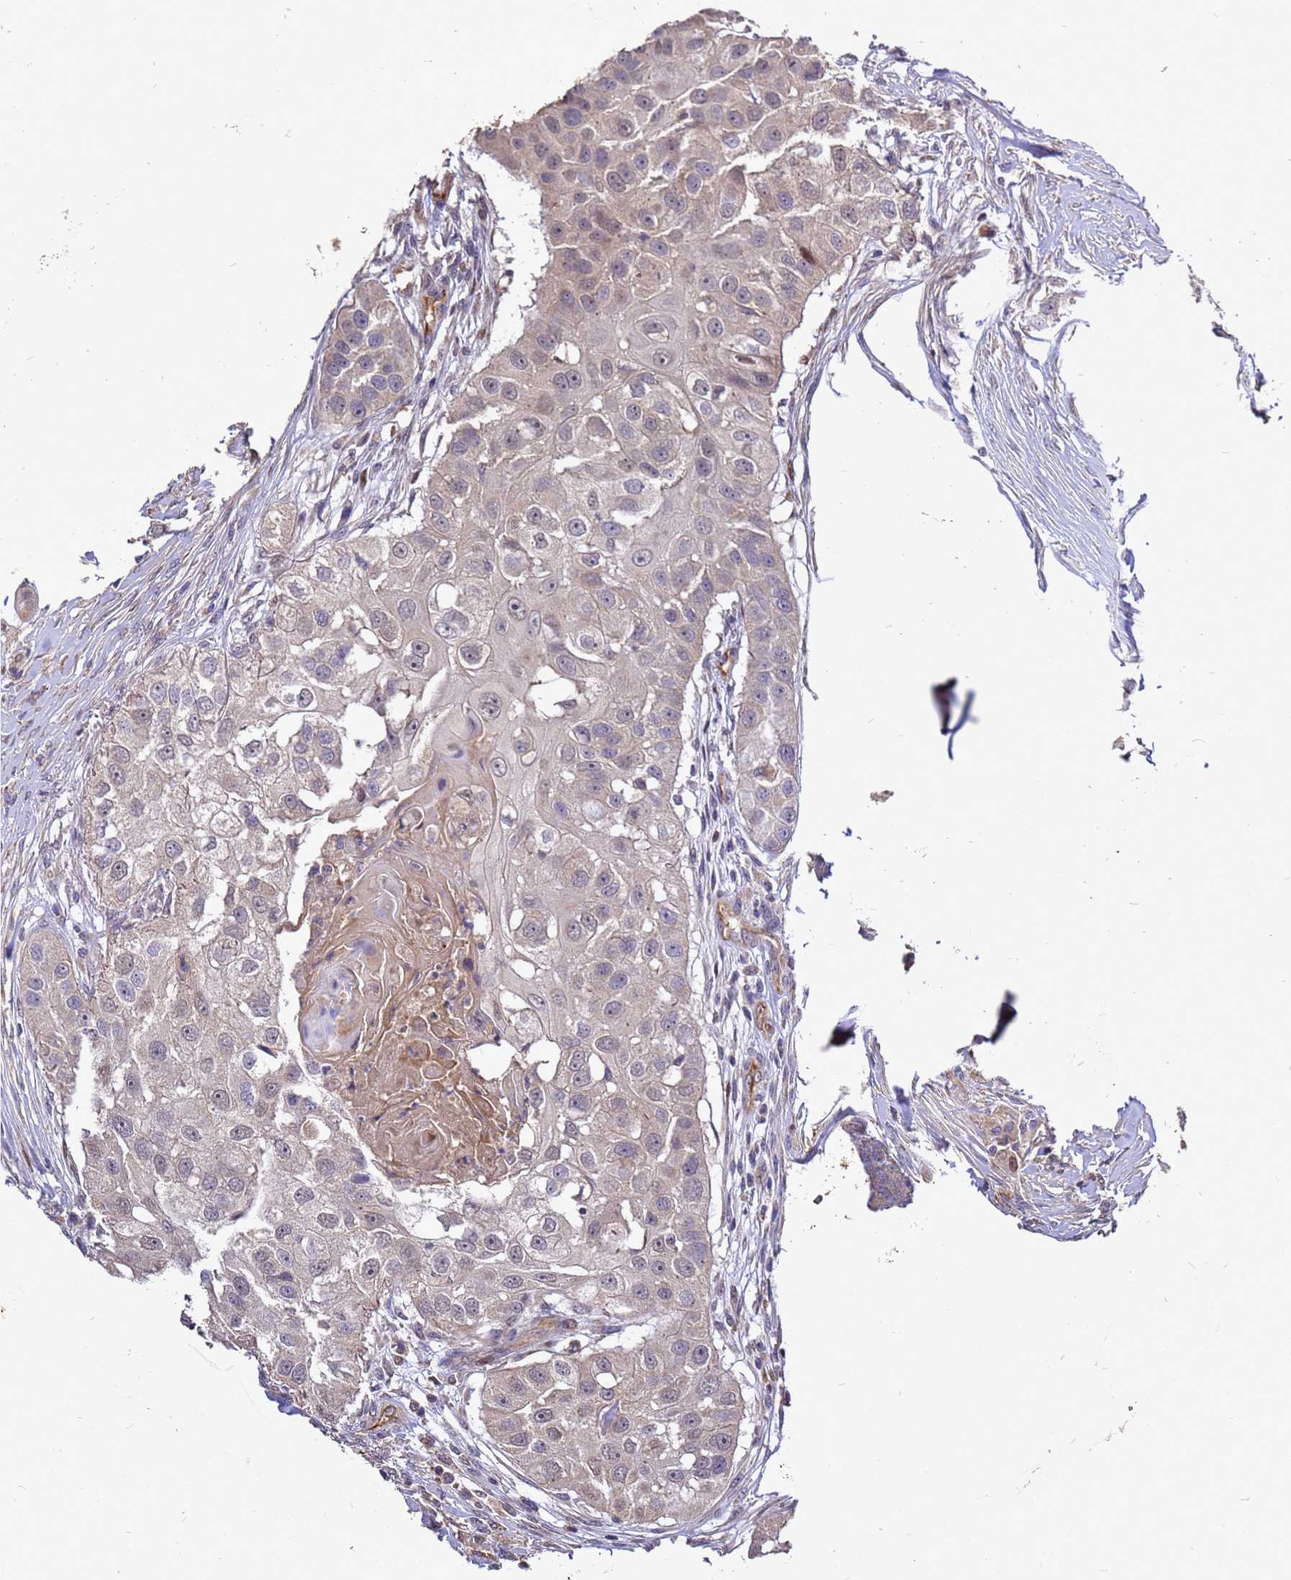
{"staining": {"intensity": "weak", "quantity": "25%-75%", "location": "cytoplasmic/membranous"}, "tissue": "head and neck cancer", "cell_type": "Tumor cells", "image_type": "cancer", "snomed": [{"axis": "morphology", "description": "Normal tissue, NOS"}, {"axis": "morphology", "description": "Squamous cell carcinoma, NOS"}, {"axis": "topography", "description": "Skeletal muscle"}, {"axis": "topography", "description": "Head-Neck"}], "caption": "Immunohistochemical staining of head and neck cancer (squamous cell carcinoma) exhibits low levels of weak cytoplasmic/membranous staining in about 25%-75% of tumor cells.", "gene": "RSPRY1", "patient": {"sex": "male", "age": 51}}